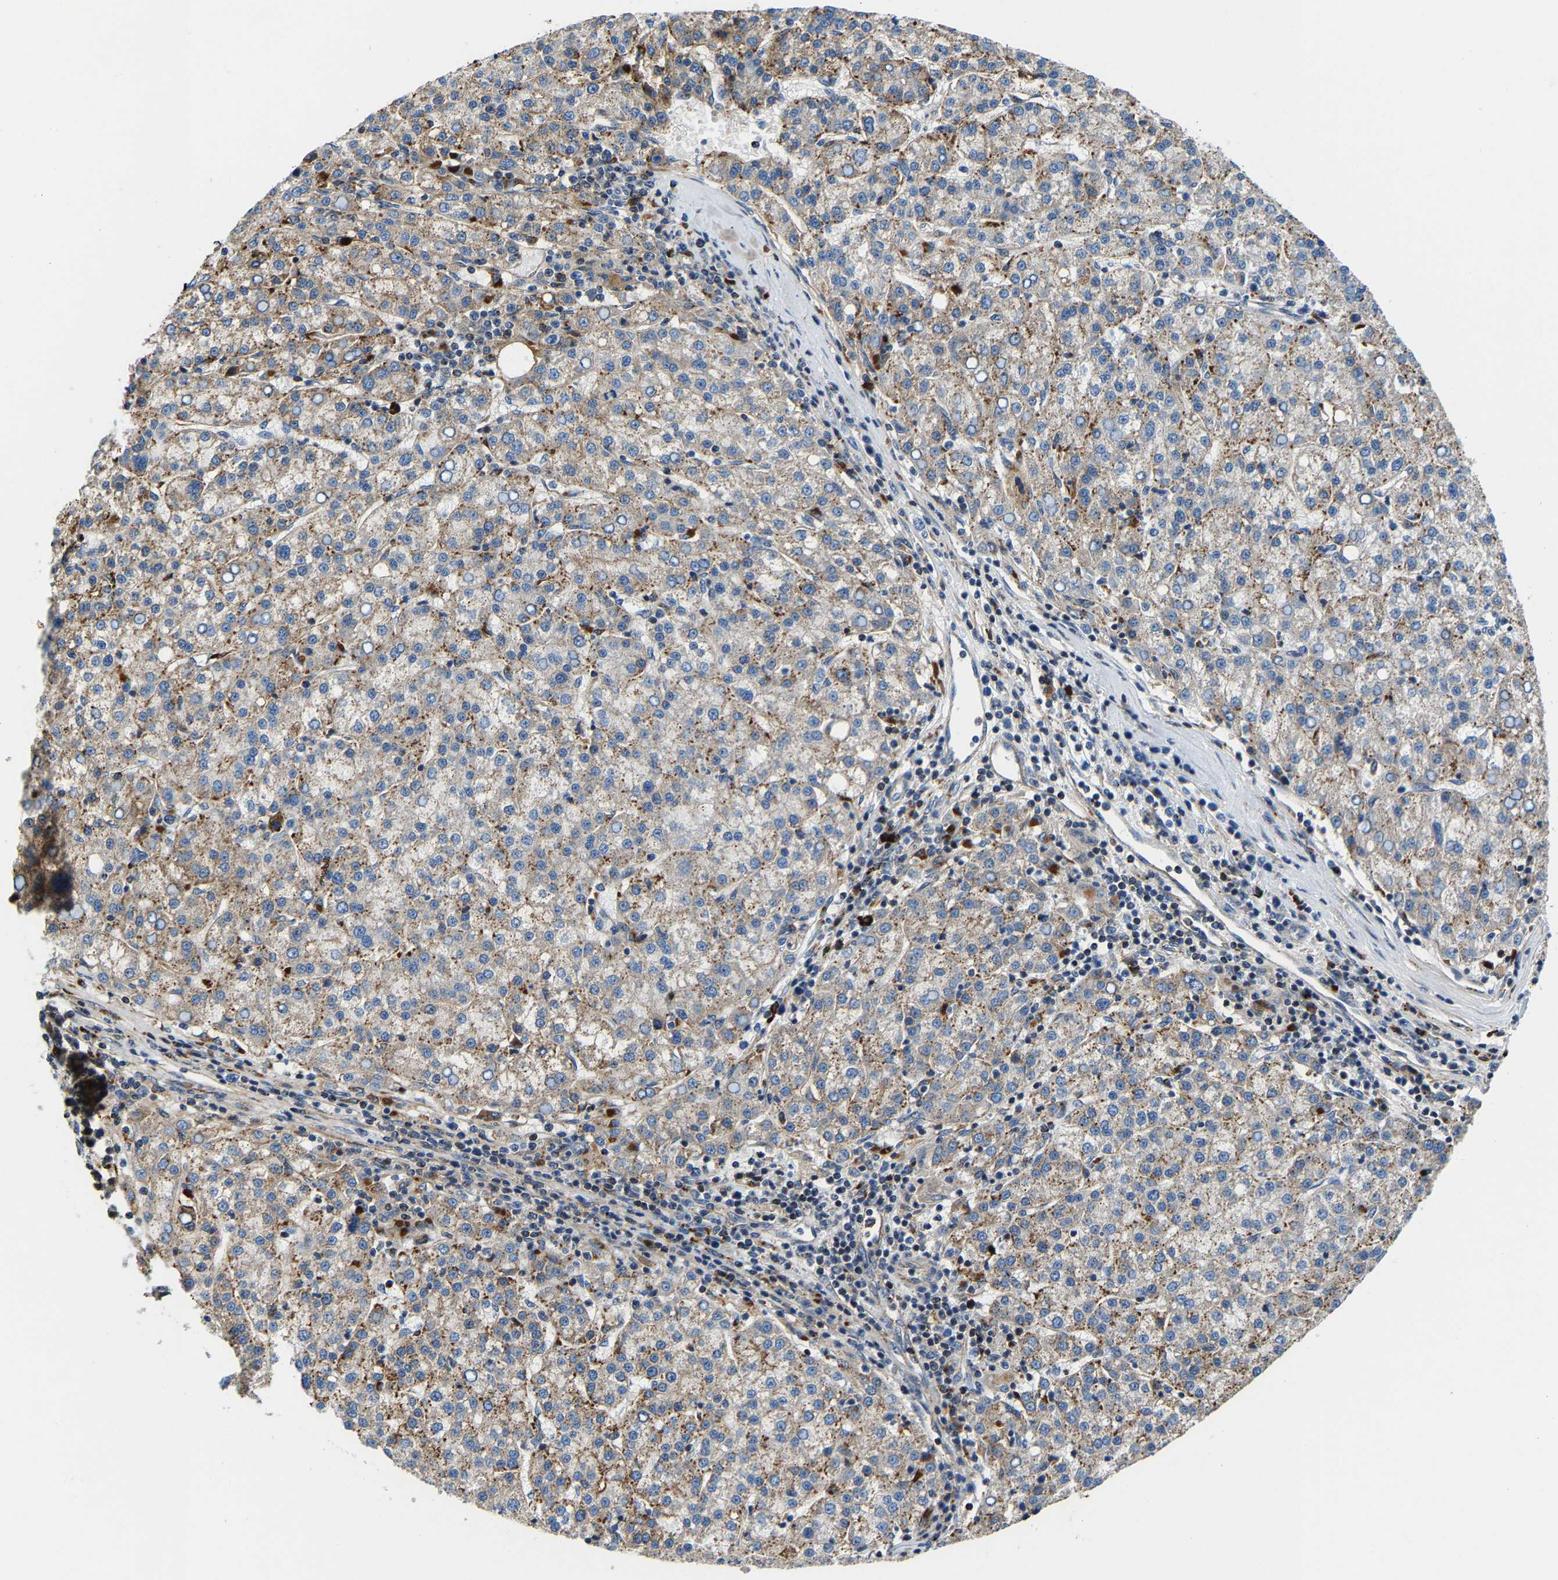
{"staining": {"intensity": "moderate", "quantity": "25%-75%", "location": "cytoplasmic/membranous"}, "tissue": "liver cancer", "cell_type": "Tumor cells", "image_type": "cancer", "snomed": [{"axis": "morphology", "description": "Carcinoma, Hepatocellular, NOS"}, {"axis": "topography", "description": "Liver"}], "caption": "An image of human liver cancer stained for a protein displays moderate cytoplasmic/membranous brown staining in tumor cells. (DAB = brown stain, brightfield microscopy at high magnification).", "gene": "DPP7", "patient": {"sex": "female", "age": 58}}